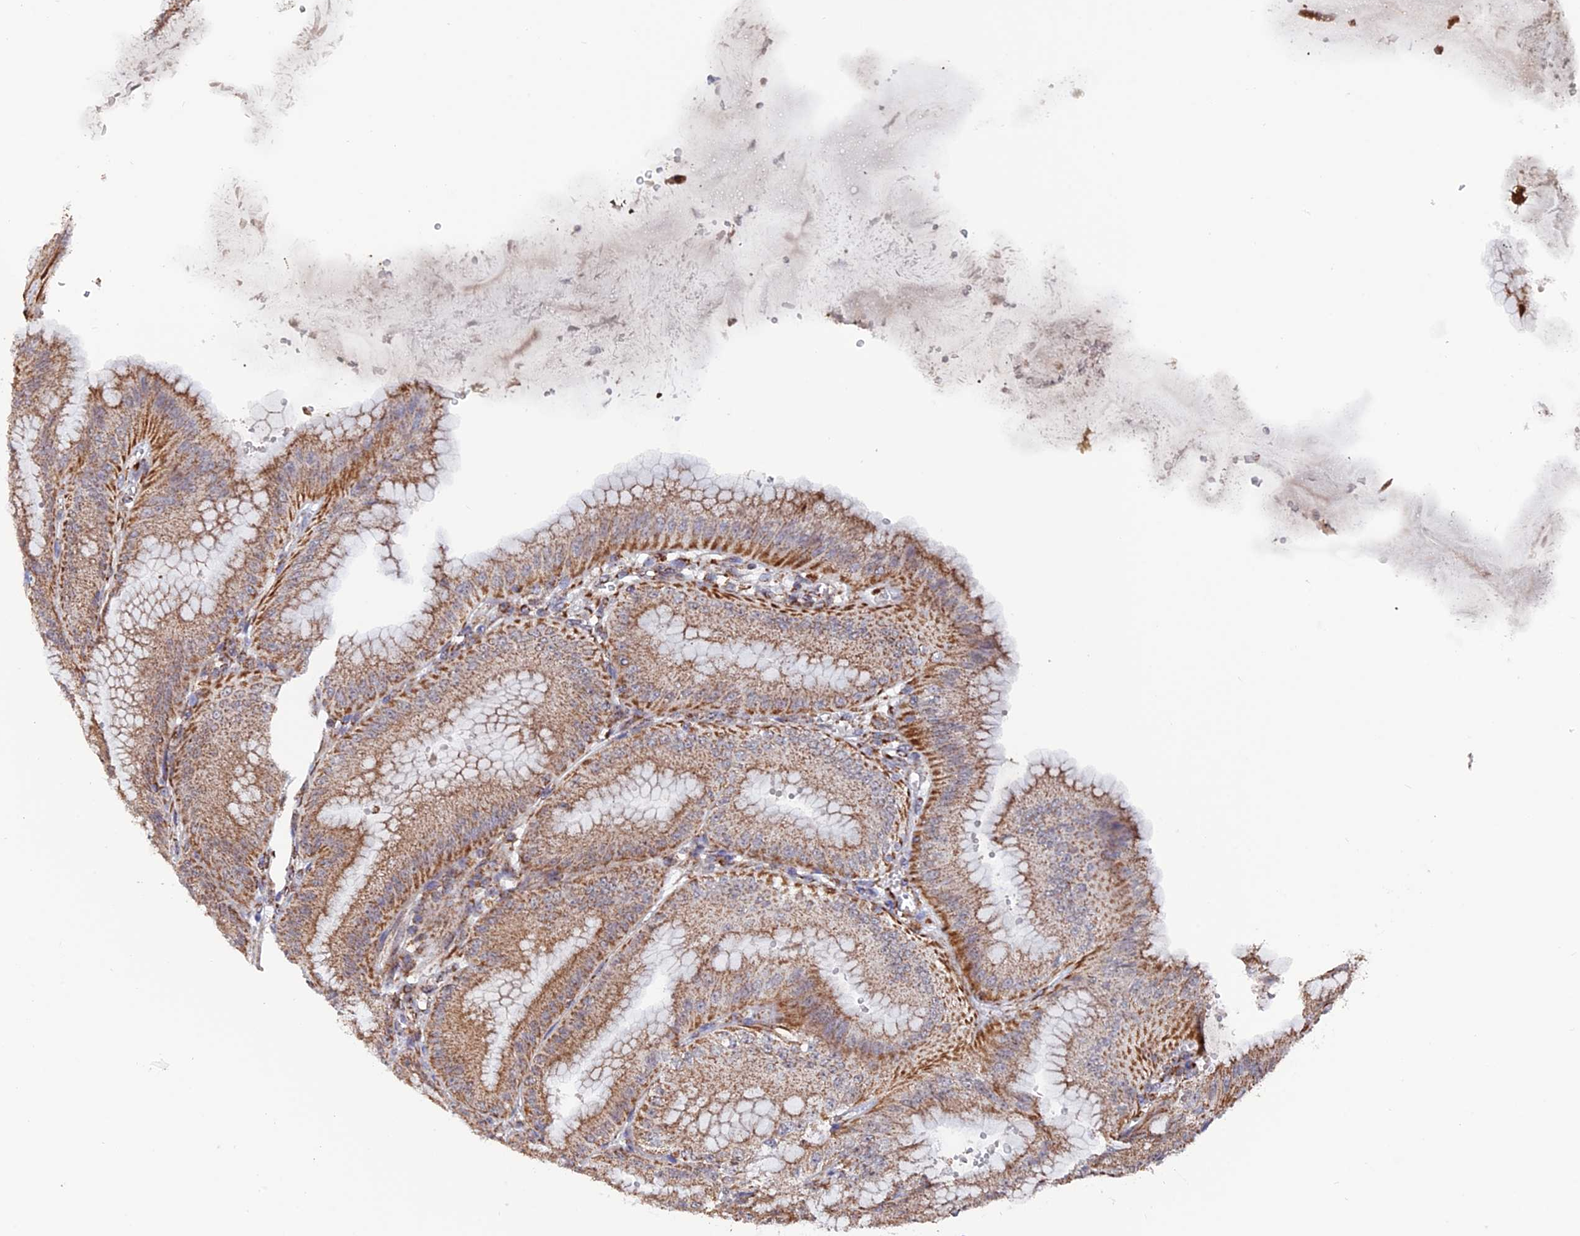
{"staining": {"intensity": "strong", "quantity": ">75%", "location": "cytoplasmic/membranous"}, "tissue": "stomach", "cell_type": "Glandular cells", "image_type": "normal", "snomed": [{"axis": "morphology", "description": "Normal tissue, NOS"}, {"axis": "topography", "description": "Stomach, lower"}], "caption": "Immunohistochemistry micrograph of unremarkable human stomach stained for a protein (brown), which shows high levels of strong cytoplasmic/membranous staining in approximately >75% of glandular cells.", "gene": "DTYMK", "patient": {"sex": "male", "age": 71}}